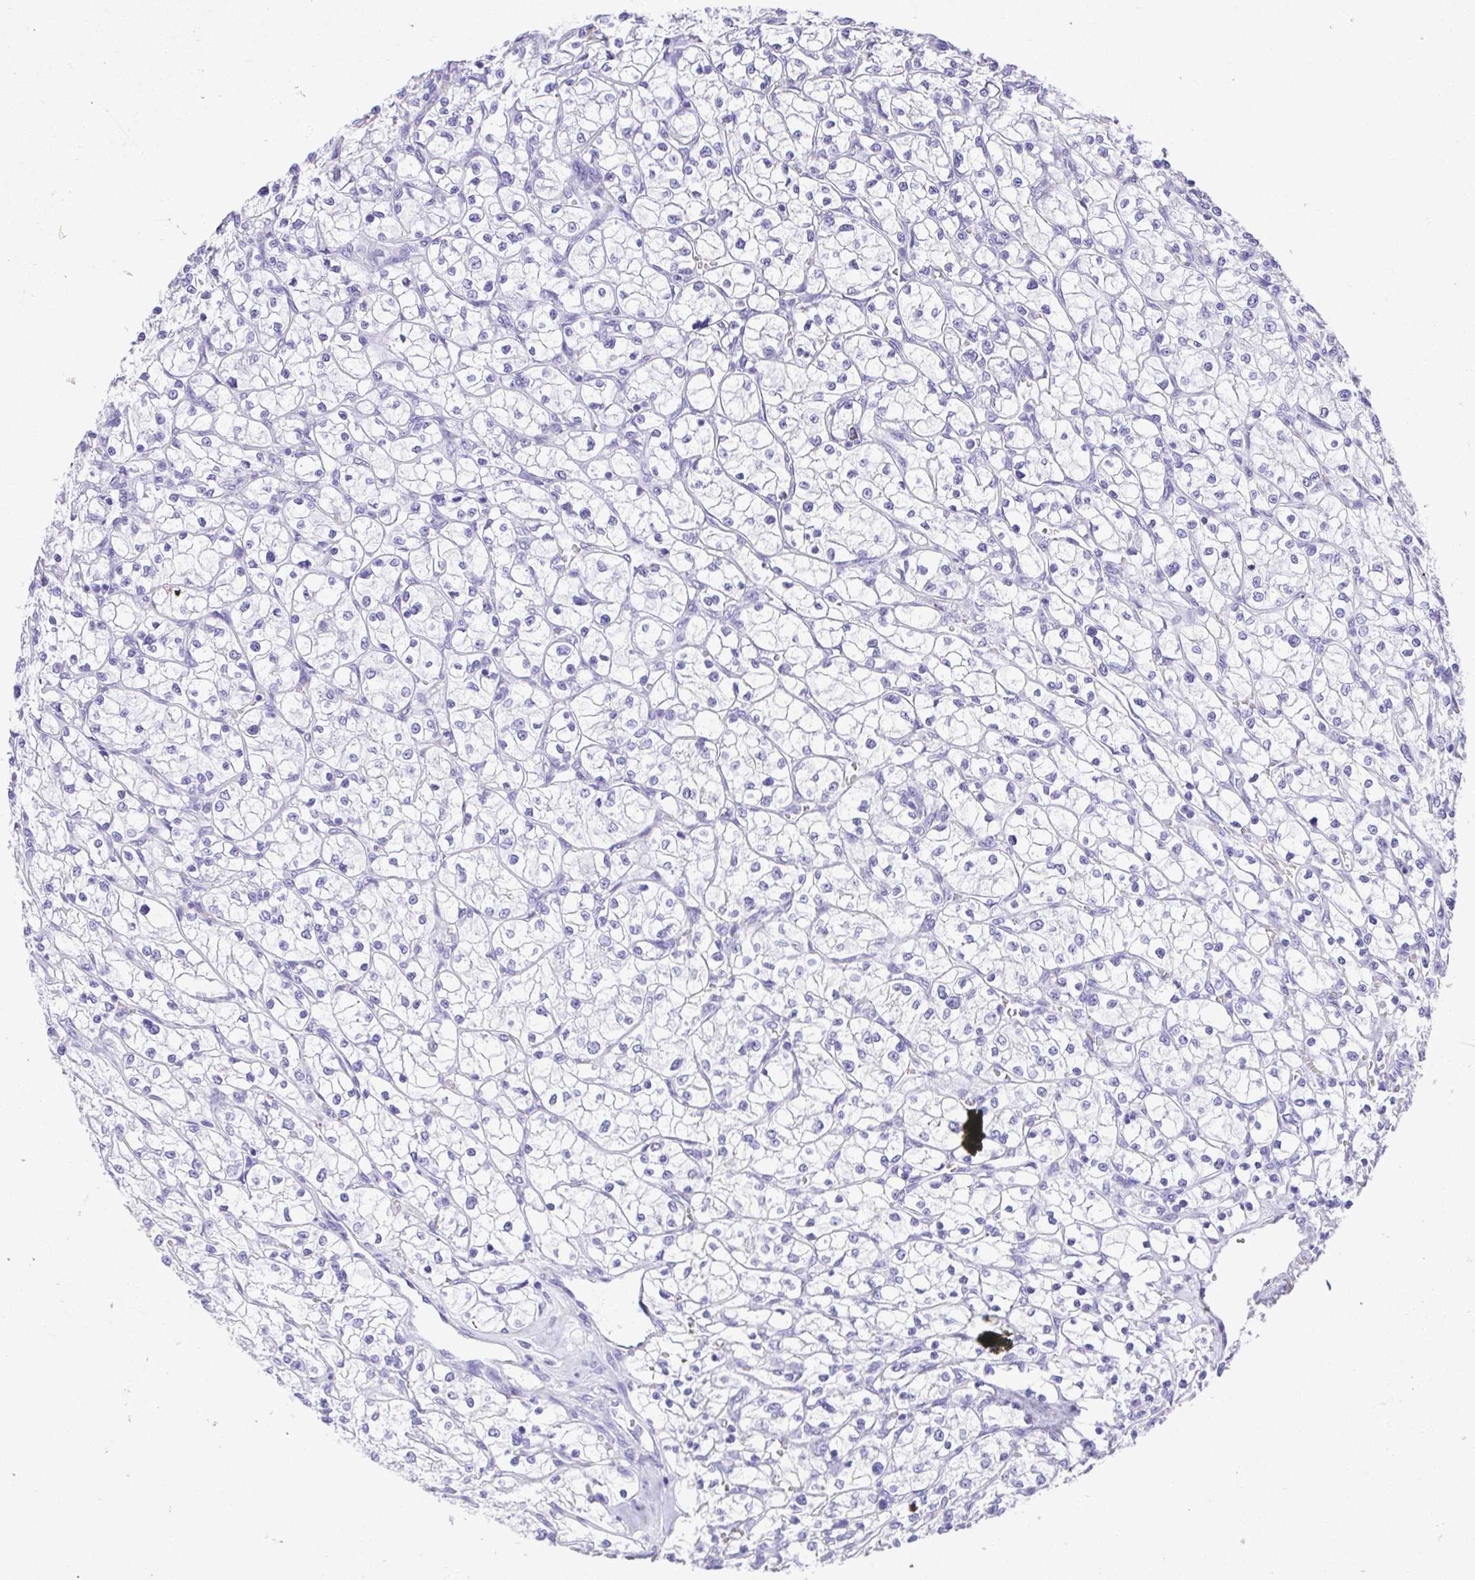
{"staining": {"intensity": "negative", "quantity": "none", "location": "none"}, "tissue": "renal cancer", "cell_type": "Tumor cells", "image_type": "cancer", "snomed": [{"axis": "morphology", "description": "Adenocarcinoma, NOS"}, {"axis": "topography", "description": "Kidney"}], "caption": "High power microscopy micrograph of an immunohistochemistry image of renal cancer (adenocarcinoma), revealing no significant positivity in tumor cells.", "gene": "CDSN", "patient": {"sex": "female", "age": 64}}